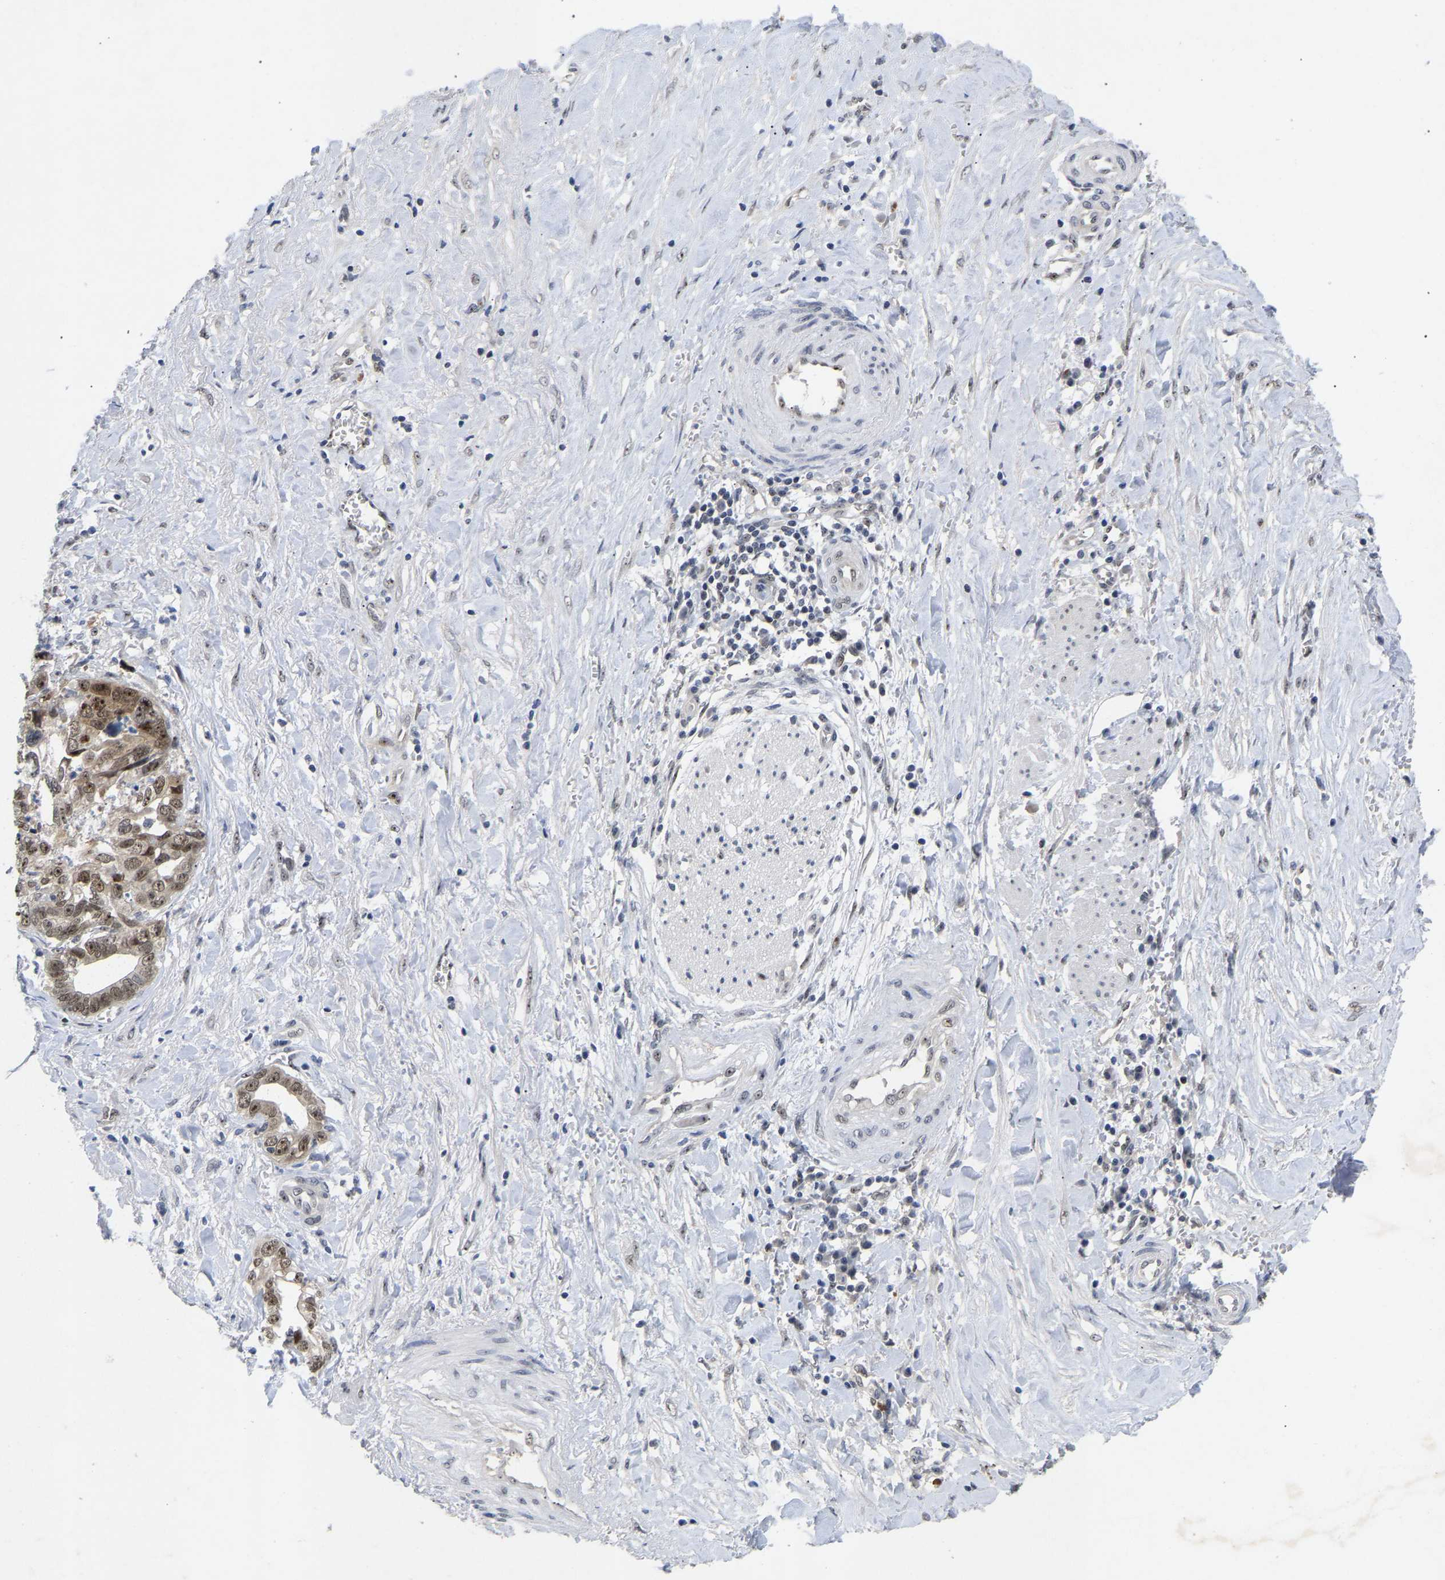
{"staining": {"intensity": "moderate", "quantity": ">75%", "location": "nuclear"}, "tissue": "liver cancer", "cell_type": "Tumor cells", "image_type": "cancer", "snomed": [{"axis": "morphology", "description": "Cholangiocarcinoma"}, {"axis": "topography", "description": "Liver"}], "caption": "Immunohistochemical staining of liver cancer (cholangiocarcinoma) exhibits medium levels of moderate nuclear protein expression in approximately >75% of tumor cells.", "gene": "NLE1", "patient": {"sex": "female", "age": 79}}